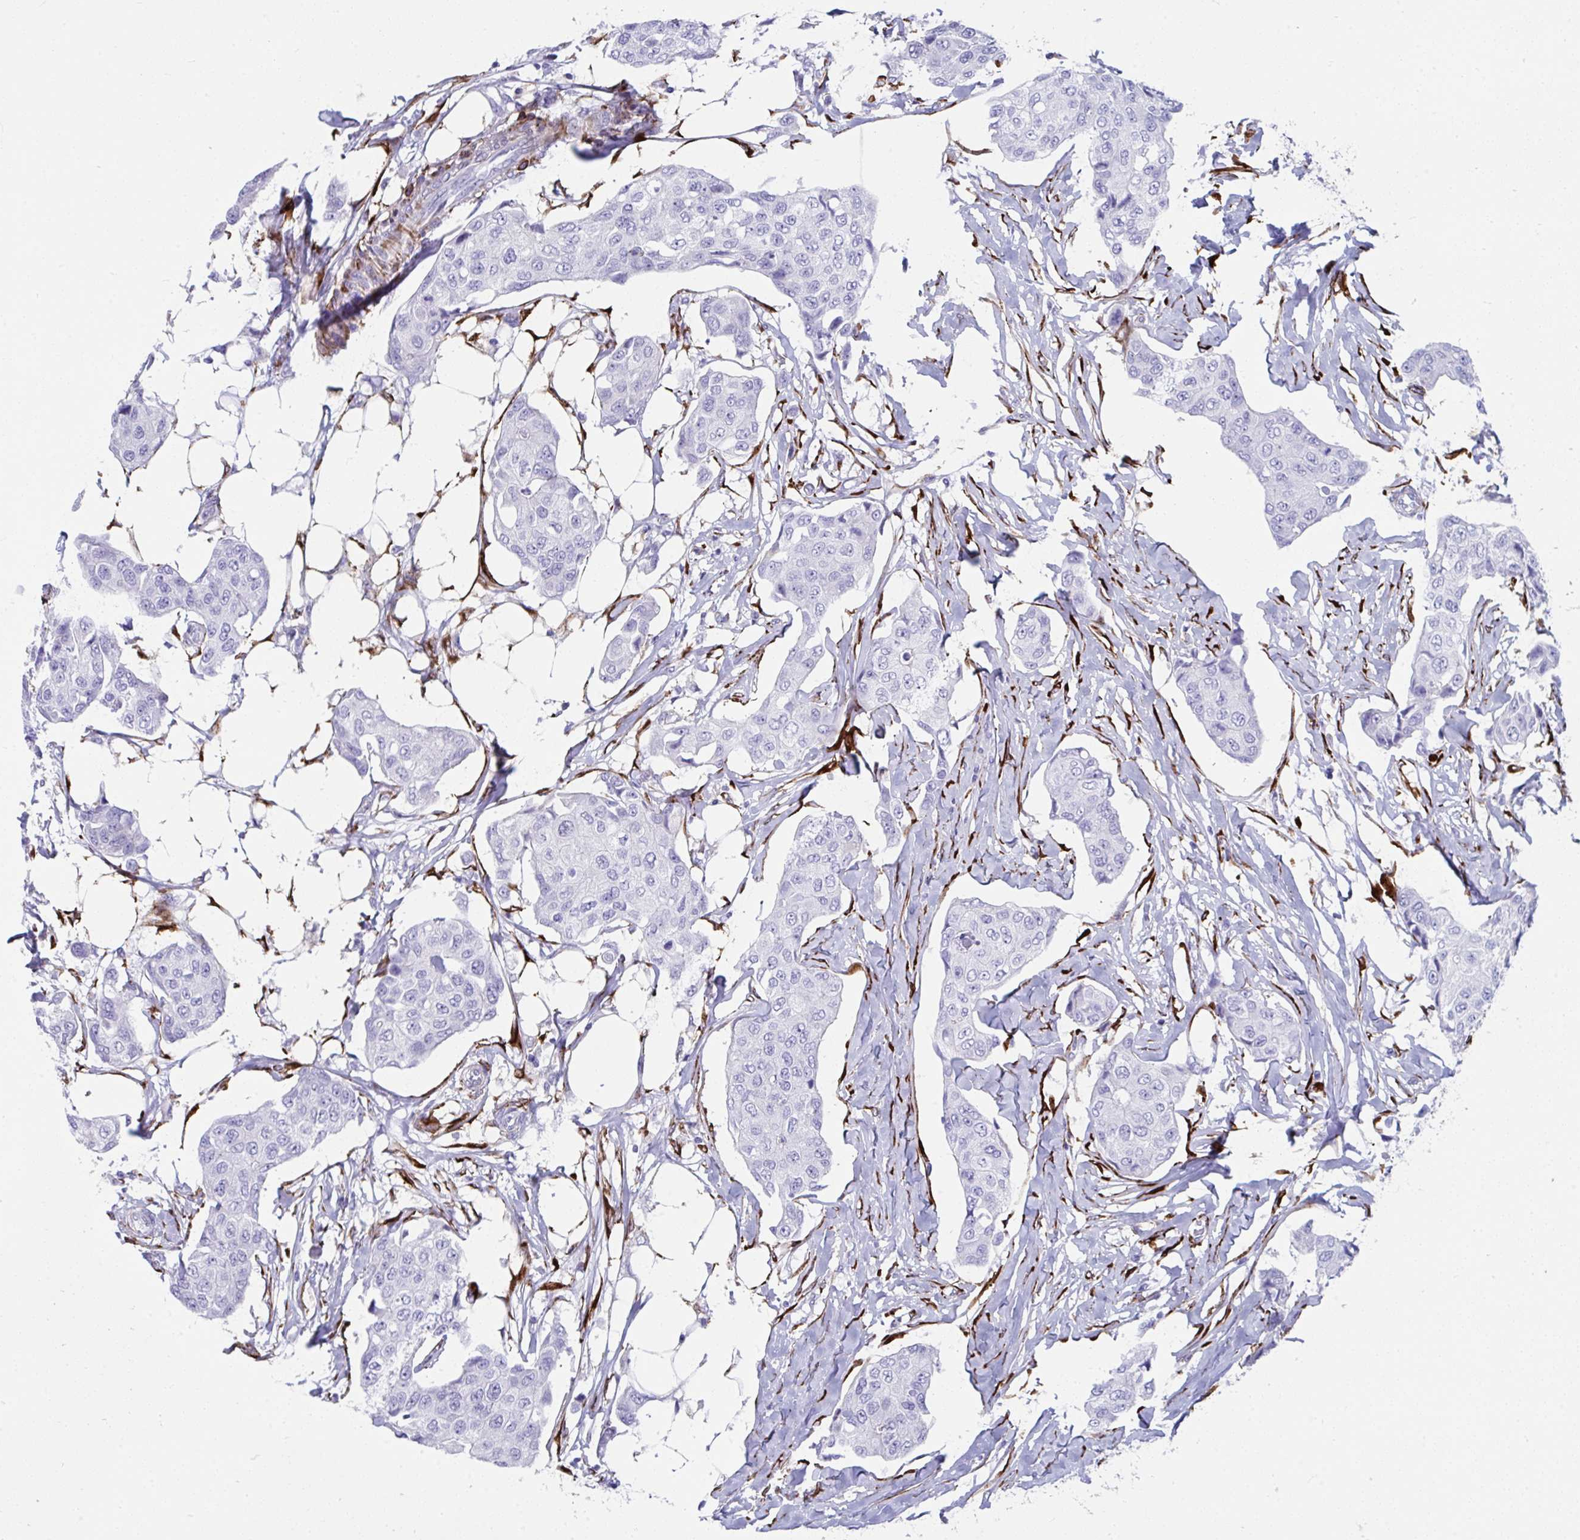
{"staining": {"intensity": "negative", "quantity": "none", "location": "none"}, "tissue": "breast cancer", "cell_type": "Tumor cells", "image_type": "cancer", "snomed": [{"axis": "morphology", "description": "Duct carcinoma"}, {"axis": "topography", "description": "Breast"}, {"axis": "topography", "description": "Lymph node"}], "caption": "The micrograph displays no significant staining in tumor cells of breast cancer.", "gene": "GRXCR2", "patient": {"sex": "female", "age": 80}}